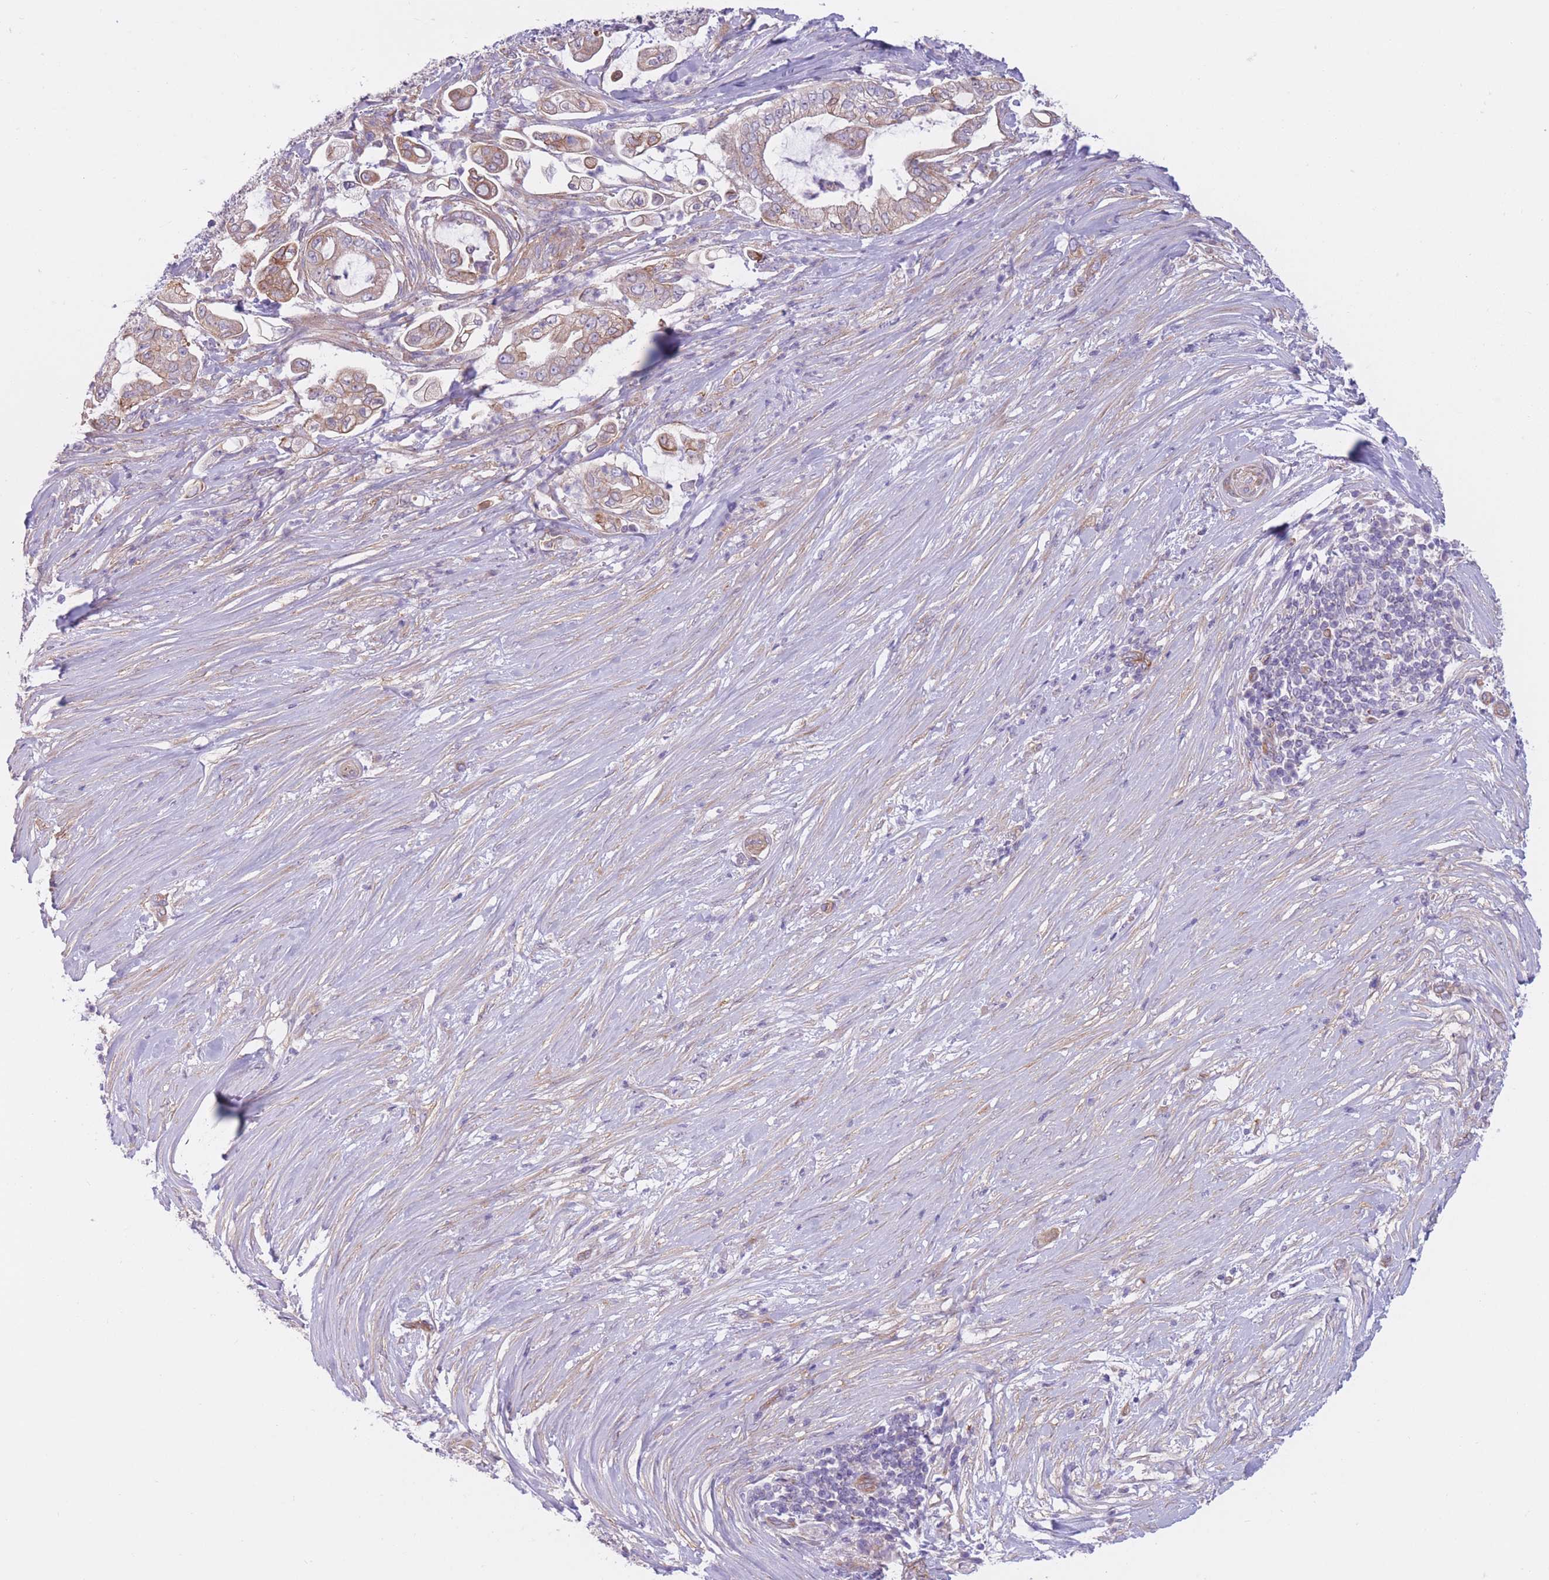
{"staining": {"intensity": "weak", "quantity": "25%-75%", "location": "cytoplasmic/membranous"}, "tissue": "pancreatic cancer", "cell_type": "Tumor cells", "image_type": "cancer", "snomed": [{"axis": "morphology", "description": "Adenocarcinoma, NOS"}, {"axis": "topography", "description": "Pancreas"}], "caption": "Pancreatic cancer (adenocarcinoma) stained with DAB immunohistochemistry displays low levels of weak cytoplasmic/membranous expression in about 25%-75% of tumor cells.", "gene": "SERPINB3", "patient": {"sex": "female", "age": 69}}